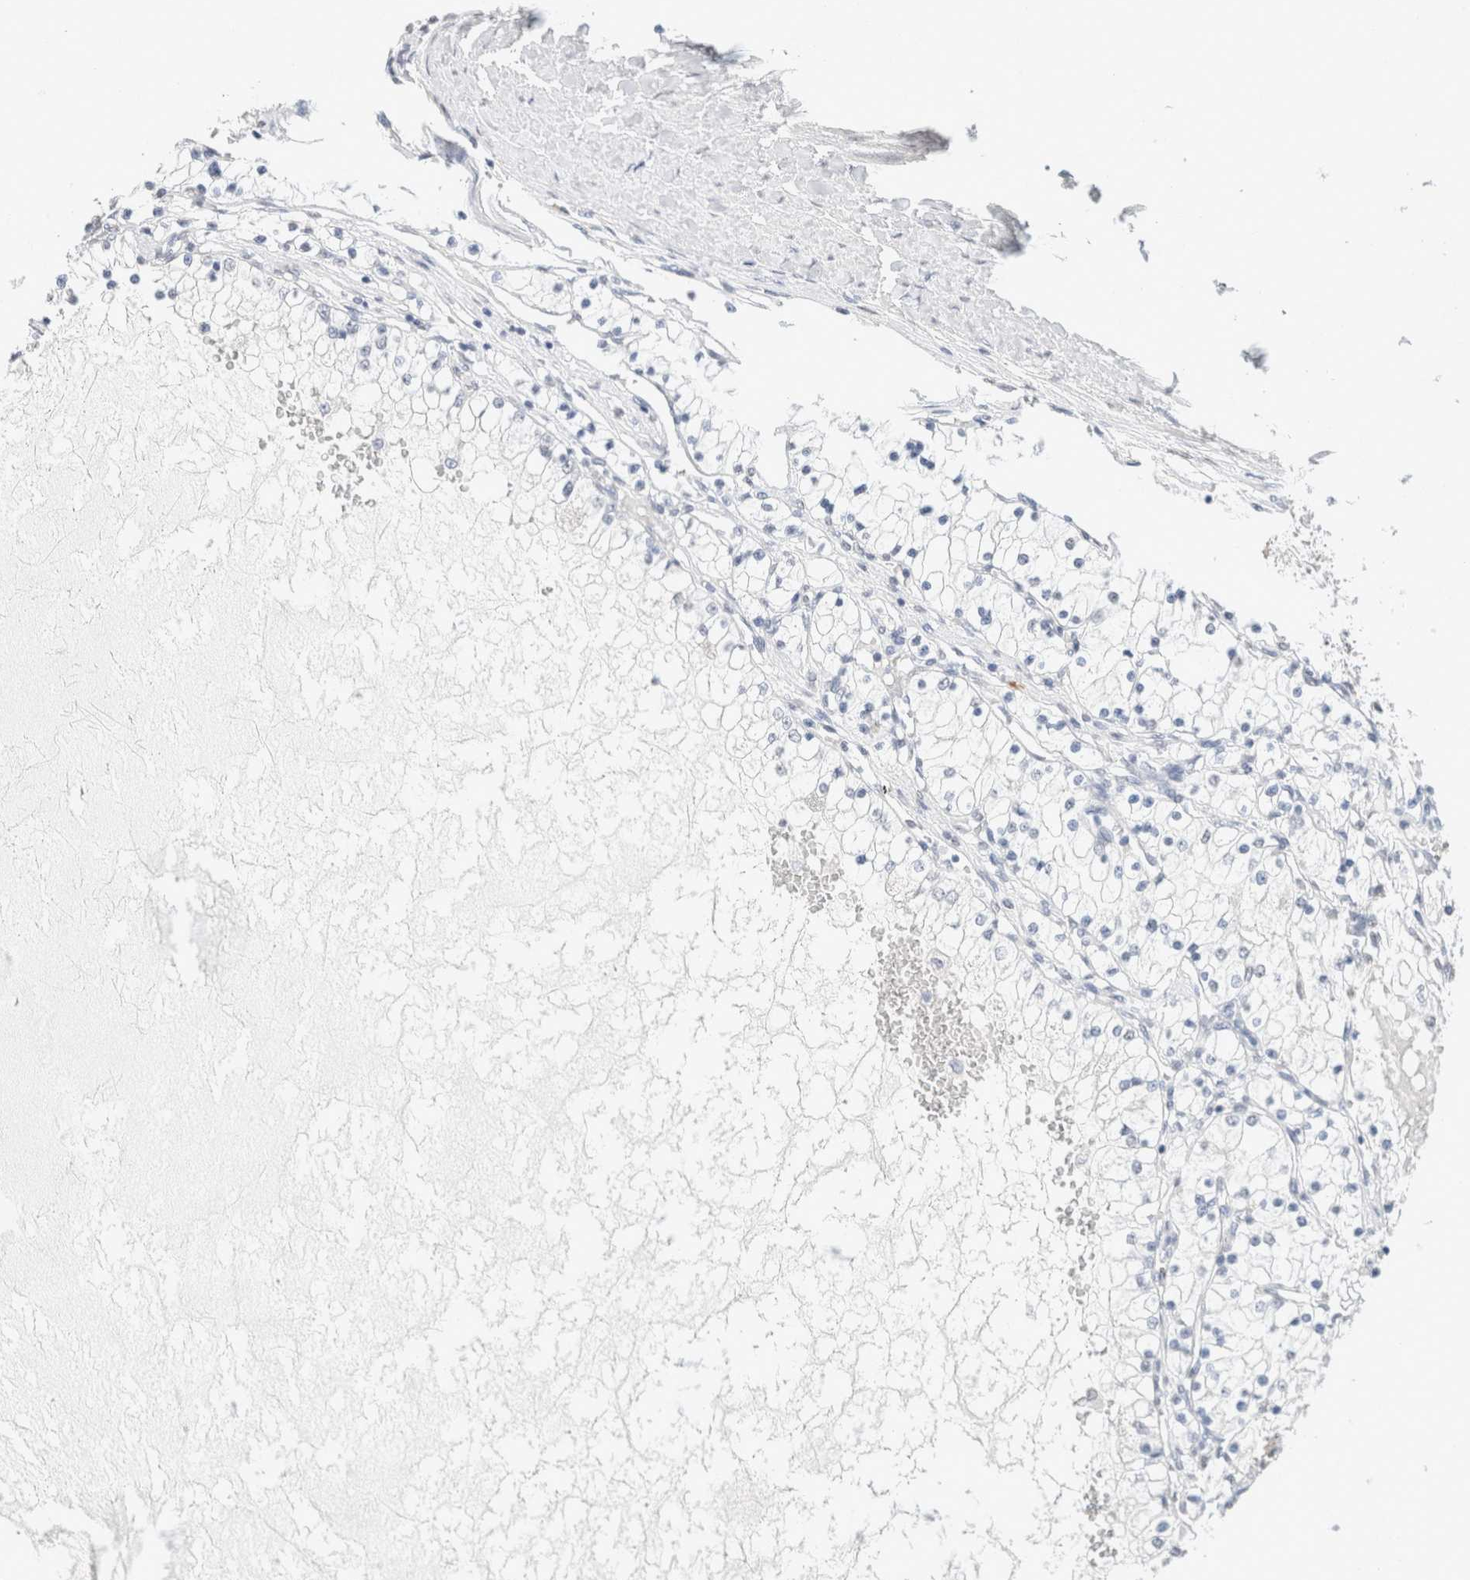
{"staining": {"intensity": "negative", "quantity": "none", "location": "none"}, "tissue": "renal cancer", "cell_type": "Tumor cells", "image_type": "cancer", "snomed": [{"axis": "morphology", "description": "Adenocarcinoma, NOS"}, {"axis": "topography", "description": "Kidney"}], "caption": "There is no significant expression in tumor cells of renal cancer (adenocarcinoma). The staining is performed using DAB (3,3'-diaminobenzidine) brown chromogen with nuclei counter-stained in using hematoxylin.", "gene": "CD80", "patient": {"sex": "male", "age": 68}}